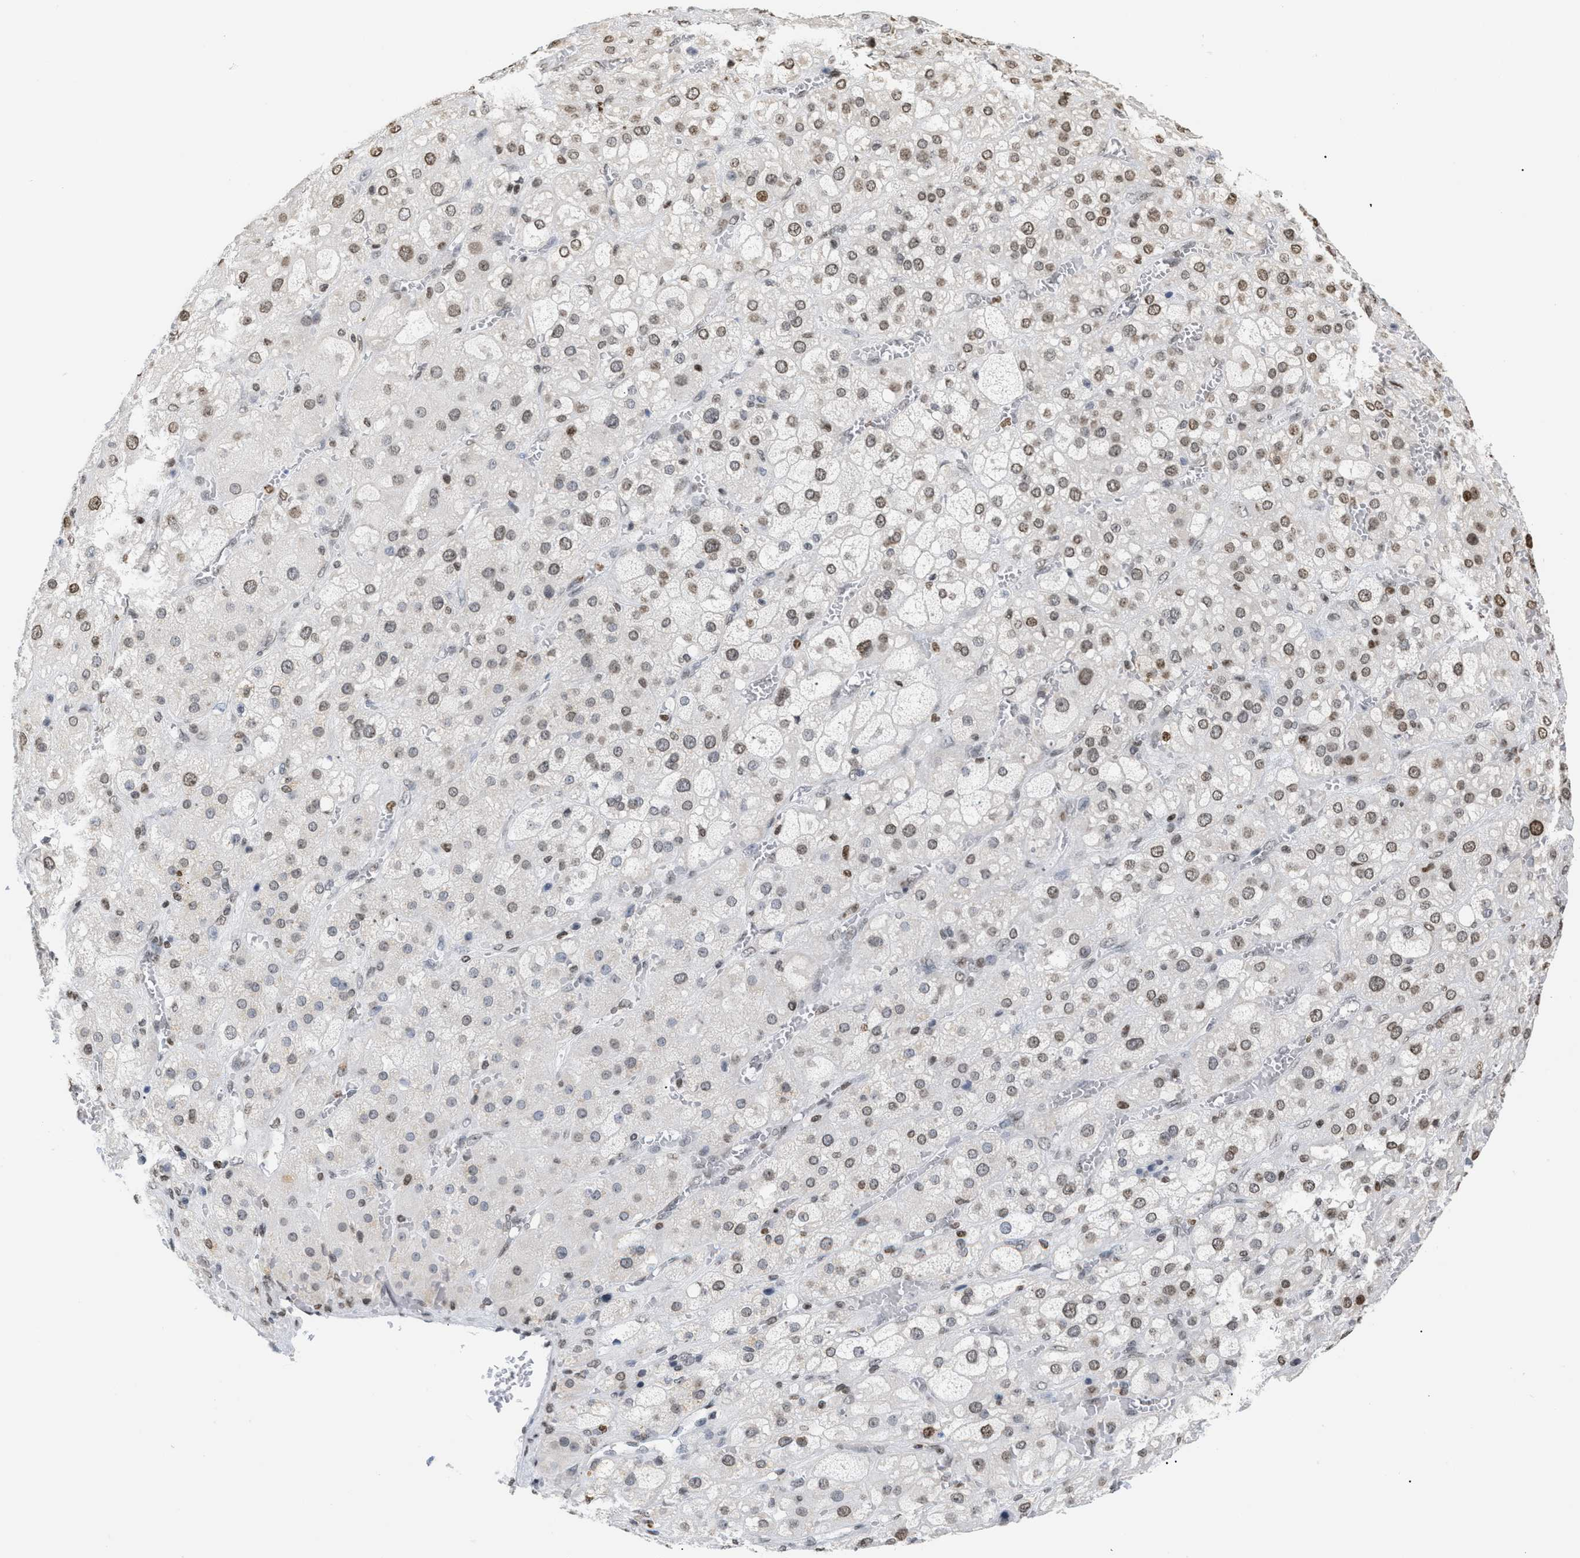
{"staining": {"intensity": "moderate", "quantity": ">75%", "location": "nuclear"}, "tissue": "adrenal gland", "cell_type": "Glandular cells", "image_type": "normal", "snomed": [{"axis": "morphology", "description": "Normal tissue, NOS"}, {"axis": "topography", "description": "Adrenal gland"}], "caption": "Glandular cells display medium levels of moderate nuclear staining in about >75% of cells in benign adrenal gland. Nuclei are stained in blue.", "gene": "HMGN2", "patient": {"sex": "female", "age": 47}}